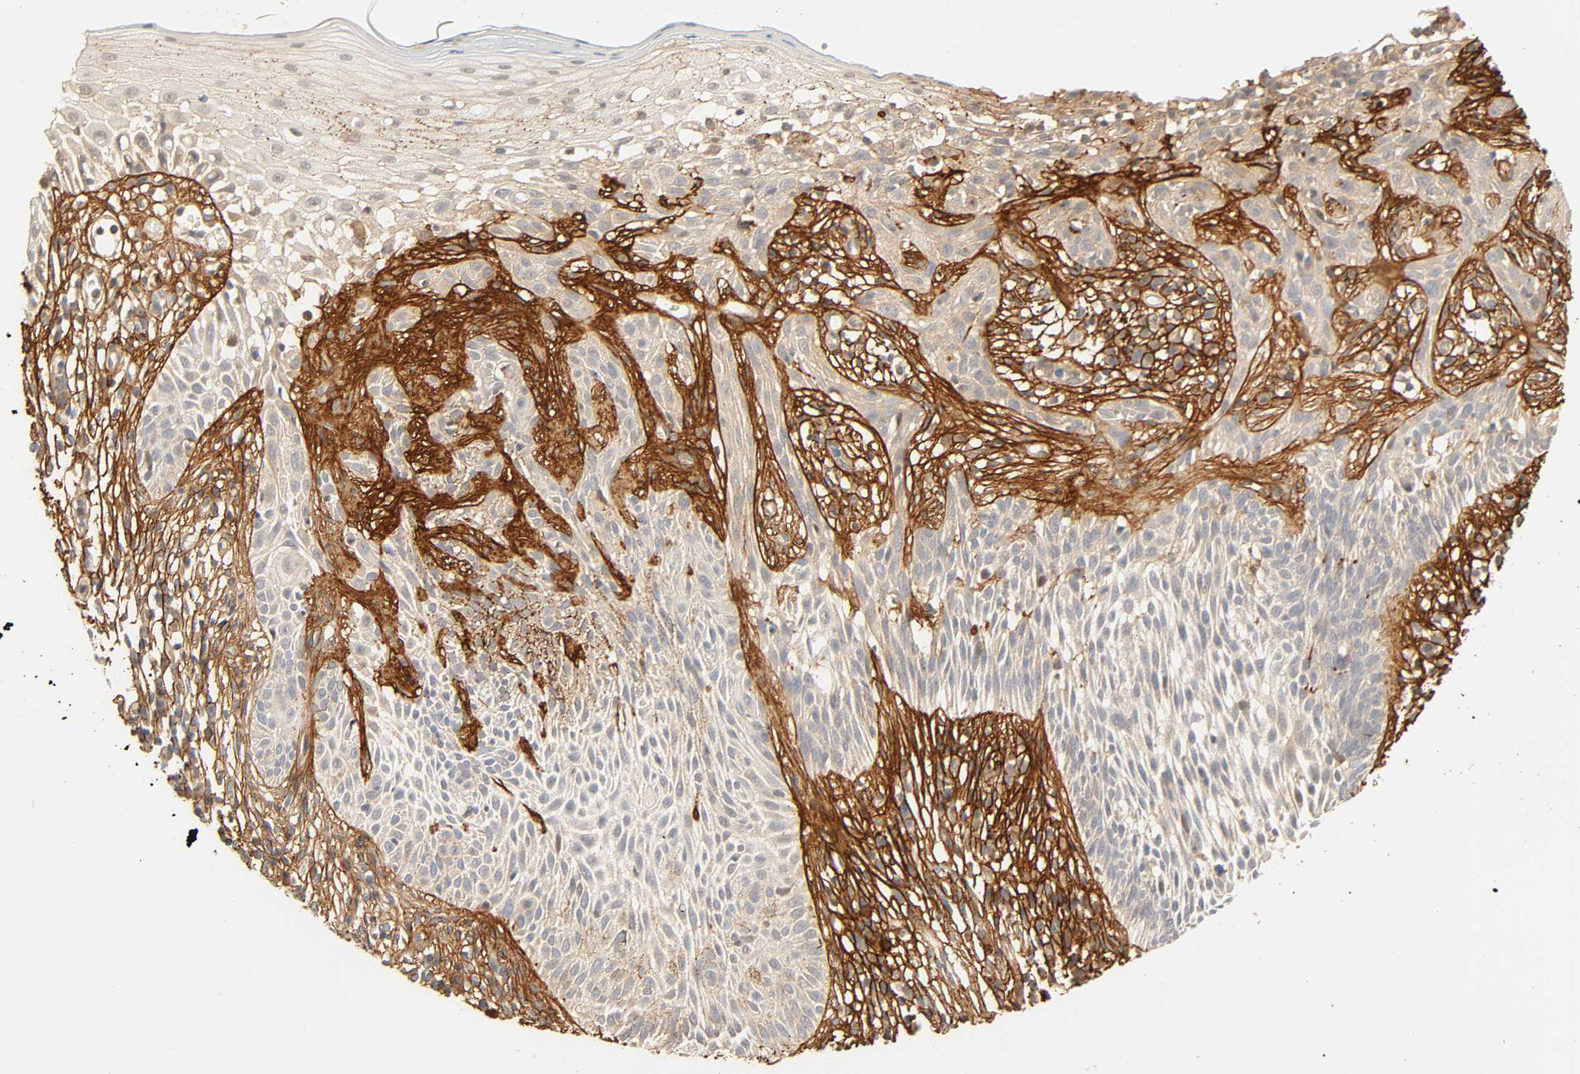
{"staining": {"intensity": "weak", "quantity": "25%-75%", "location": "cytoplasmic/membranous"}, "tissue": "skin cancer", "cell_type": "Tumor cells", "image_type": "cancer", "snomed": [{"axis": "morphology", "description": "Normal tissue, NOS"}, {"axis": "morphology", "description": "Basal cell carcinoma"}, {"axis": "topography", "description": "Skin"}], "caption": "About 25%-75% of tumor cells in human skin basal cell carcinoma reveal weak cytoplasmic/membranous protein expression as visualized by brown immunohistochemical staining.", "gene": "CACNA1G", "patient": {"sex": "female", "age": 69}}